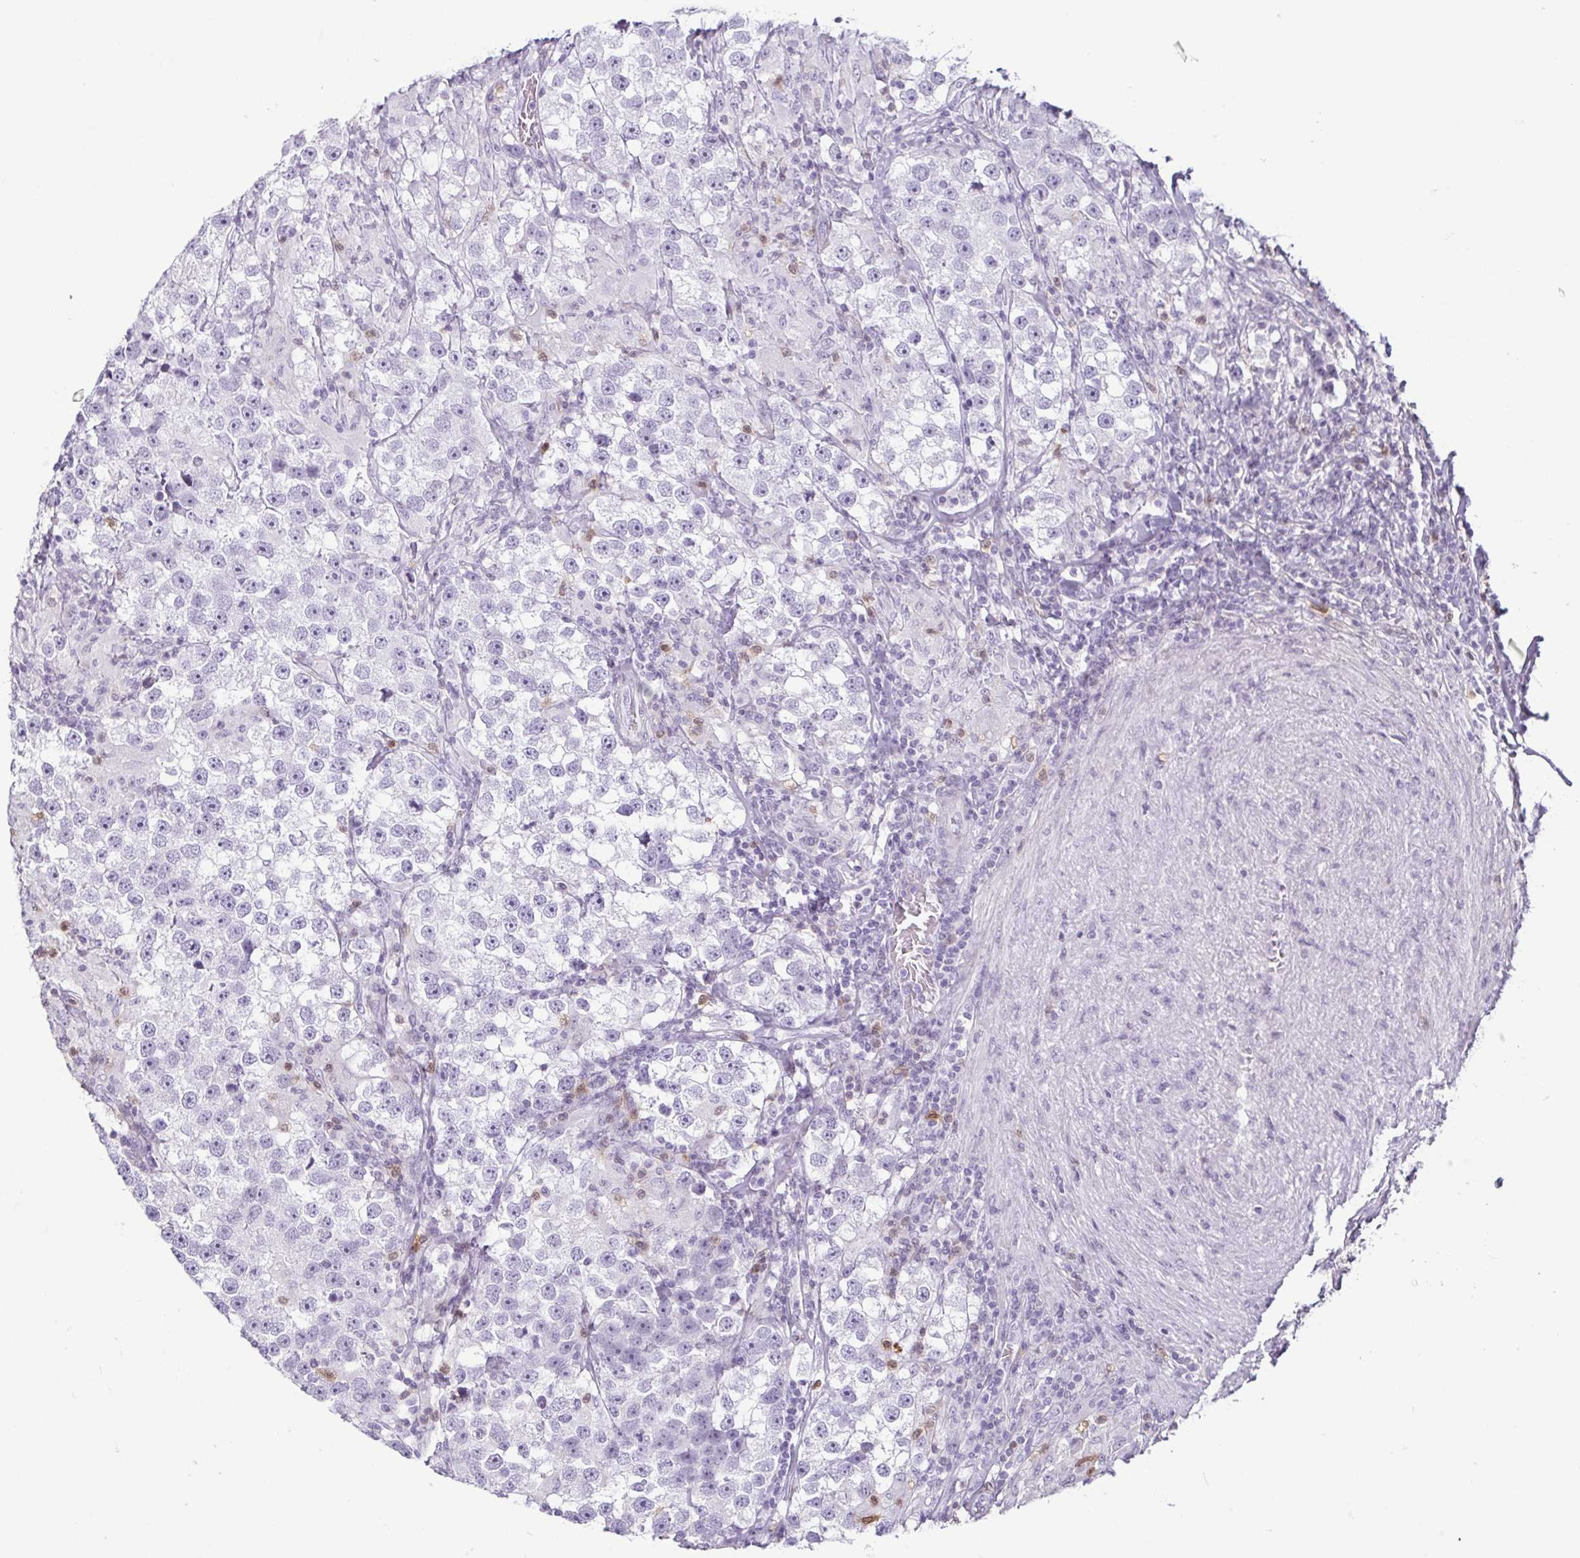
{"staining": {"intensity": "negative", "quantity": "none", "location": "none"}, "tissue": "testis cancer", "cell_type": "Tumor cells", "image_type": "cancer", "snomed": [{"axis": "morphology", "description": "Seminoma, NOS"}, {"axis": "topography", "description": "Testis"}], "caption": "An immunohistochemistry image of testis cancer is shown. There is no staining in tumor cells of testis cancer.", "gene": "HOPX", "patient": {"sex": "male", "age": 46}}